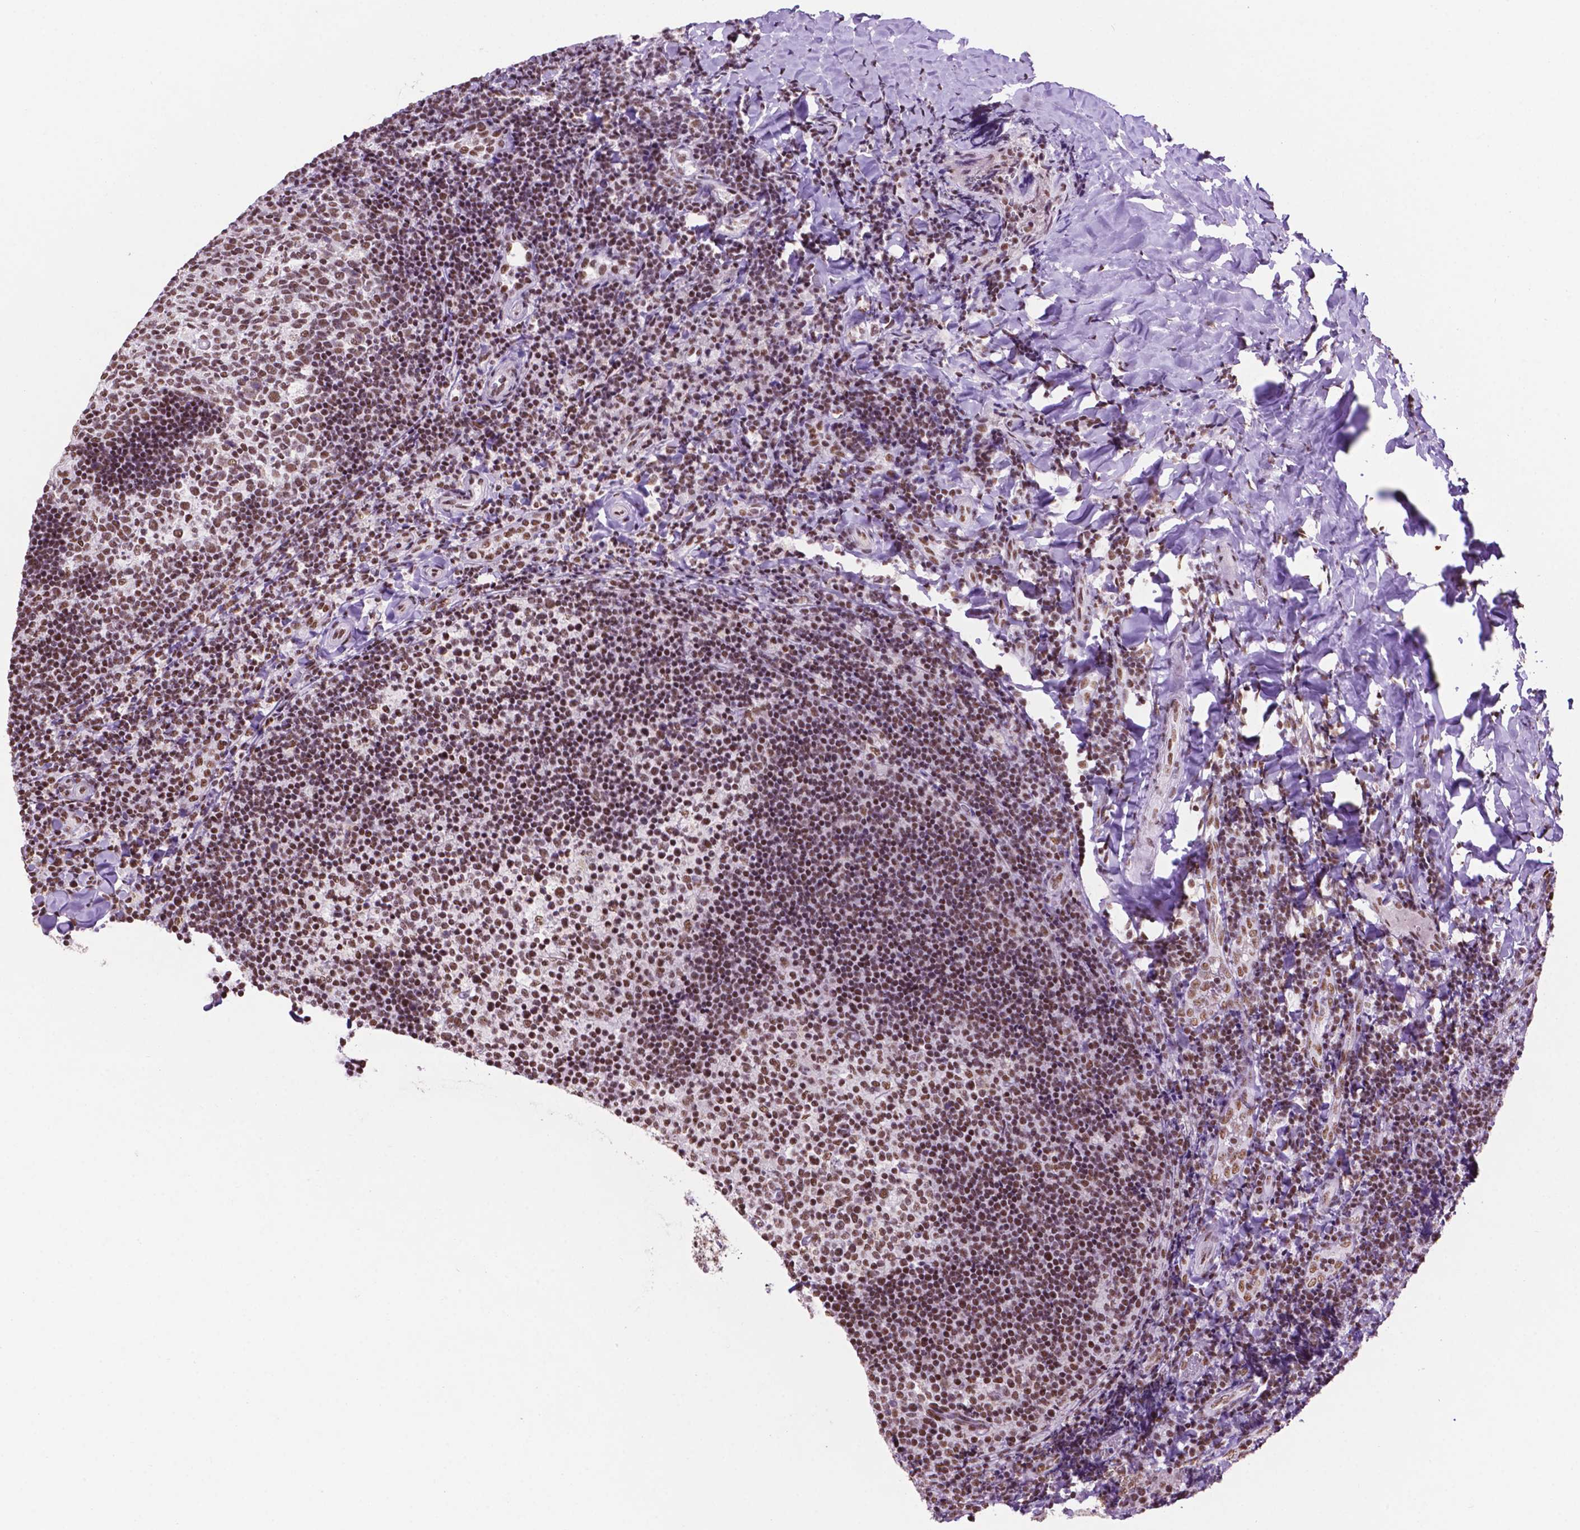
{"staining": {"intensity": "moderate", "quantity": ">75%", "location": "nuclear"}, "tissue": "tonsil", "cell_type": "Germinal center cells", "image_type": "normal", "snomed": [{"axis": "morphology", "description": "Normal tissue, NOS"}, {"axis": "topography", "description": "Tonsil"}], "caption": "Tonsil stained with a protein marker exhibits moderate staining in germinal center cells.", "gene": "CCAR2", "patient": {"sex": "female", "age": 10}}